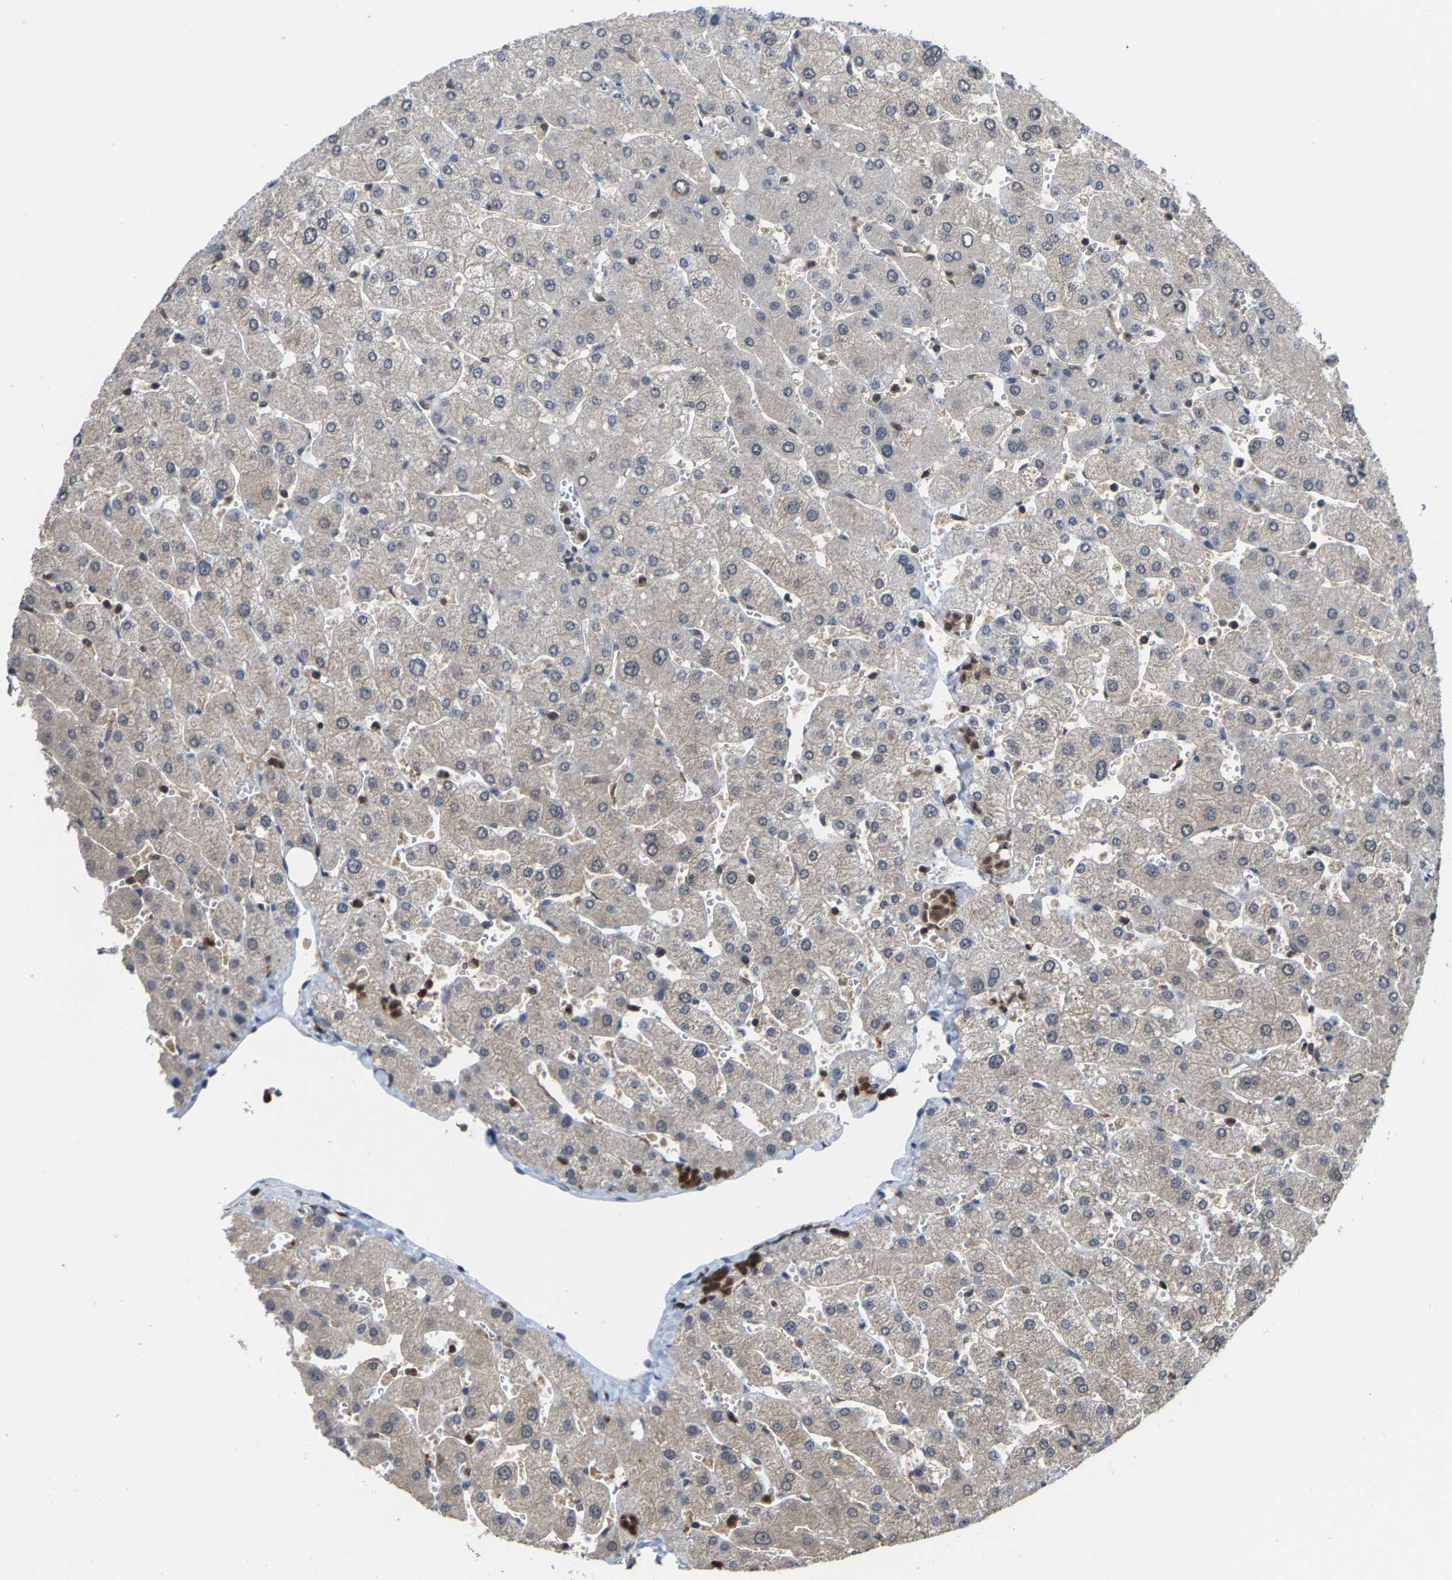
{"staining": {"intensity": "negative", "quantity": "none", "location": "none"}, "tissue": "liver", "cell_type": "Cholangiocytes", "image_type": "normal", "snomed": [{"axis": "morphology", "description": "Normal tissue, NOS"}, {"axis": "topography", "description": "Liver"}], "caption": "IHC micrograph of normal human liver stained for a protein (brown), which displays no staining in cholangiocytes. Nuclei are stained in blue.", "gene": "FGD3", "patient": {"sex": "male", "age": 55}}